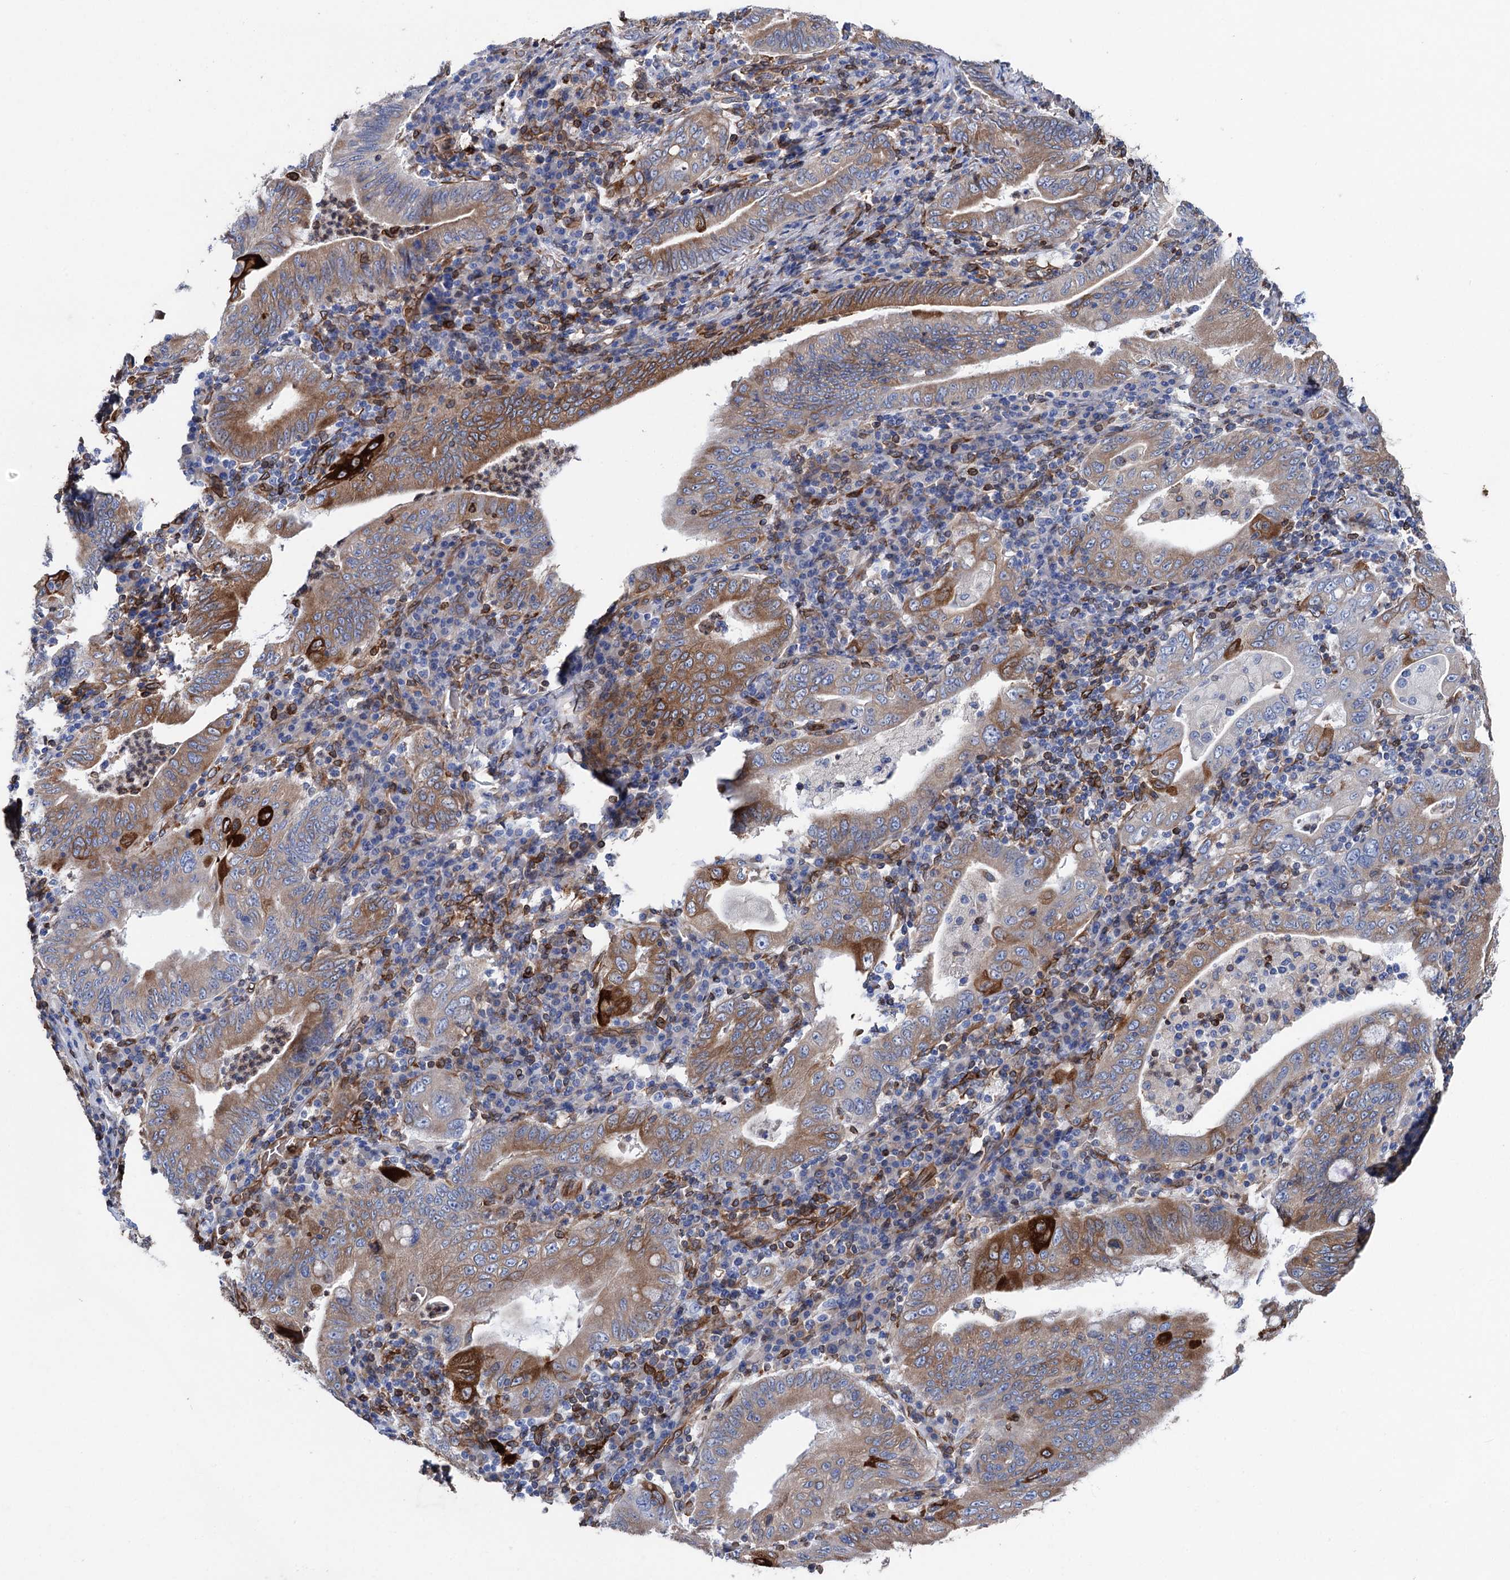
{"staining": {"intensity": "strong", "quantity": "<25%", "location": "cytoplasmic/membranous"}, "tissue": "stomach cancer", "cell_type": "Tumor cells", "image_type": "cancer", "snomed": [{"axis": "morphology", "description": "Normal tissue, NOS"}, {"axis": "morphology", "description": "Adenocarcinoma, NOS"}, {"axis": "topography", "description": "Esophagus"}, {"axis": "topography", "description": "Stomach, upper"}, {"axis": "topography", "description": "Peripheral nerve tissue"}], "caption": "Stomach cancer (adenocarcinoma) was stained to show a protein in brown. There is medium levels of strong cytoplasmic/membranous expression in about <25% of tumor cells.", "gene": "STING1", "patient": {"sex": "male", "age": 62}}